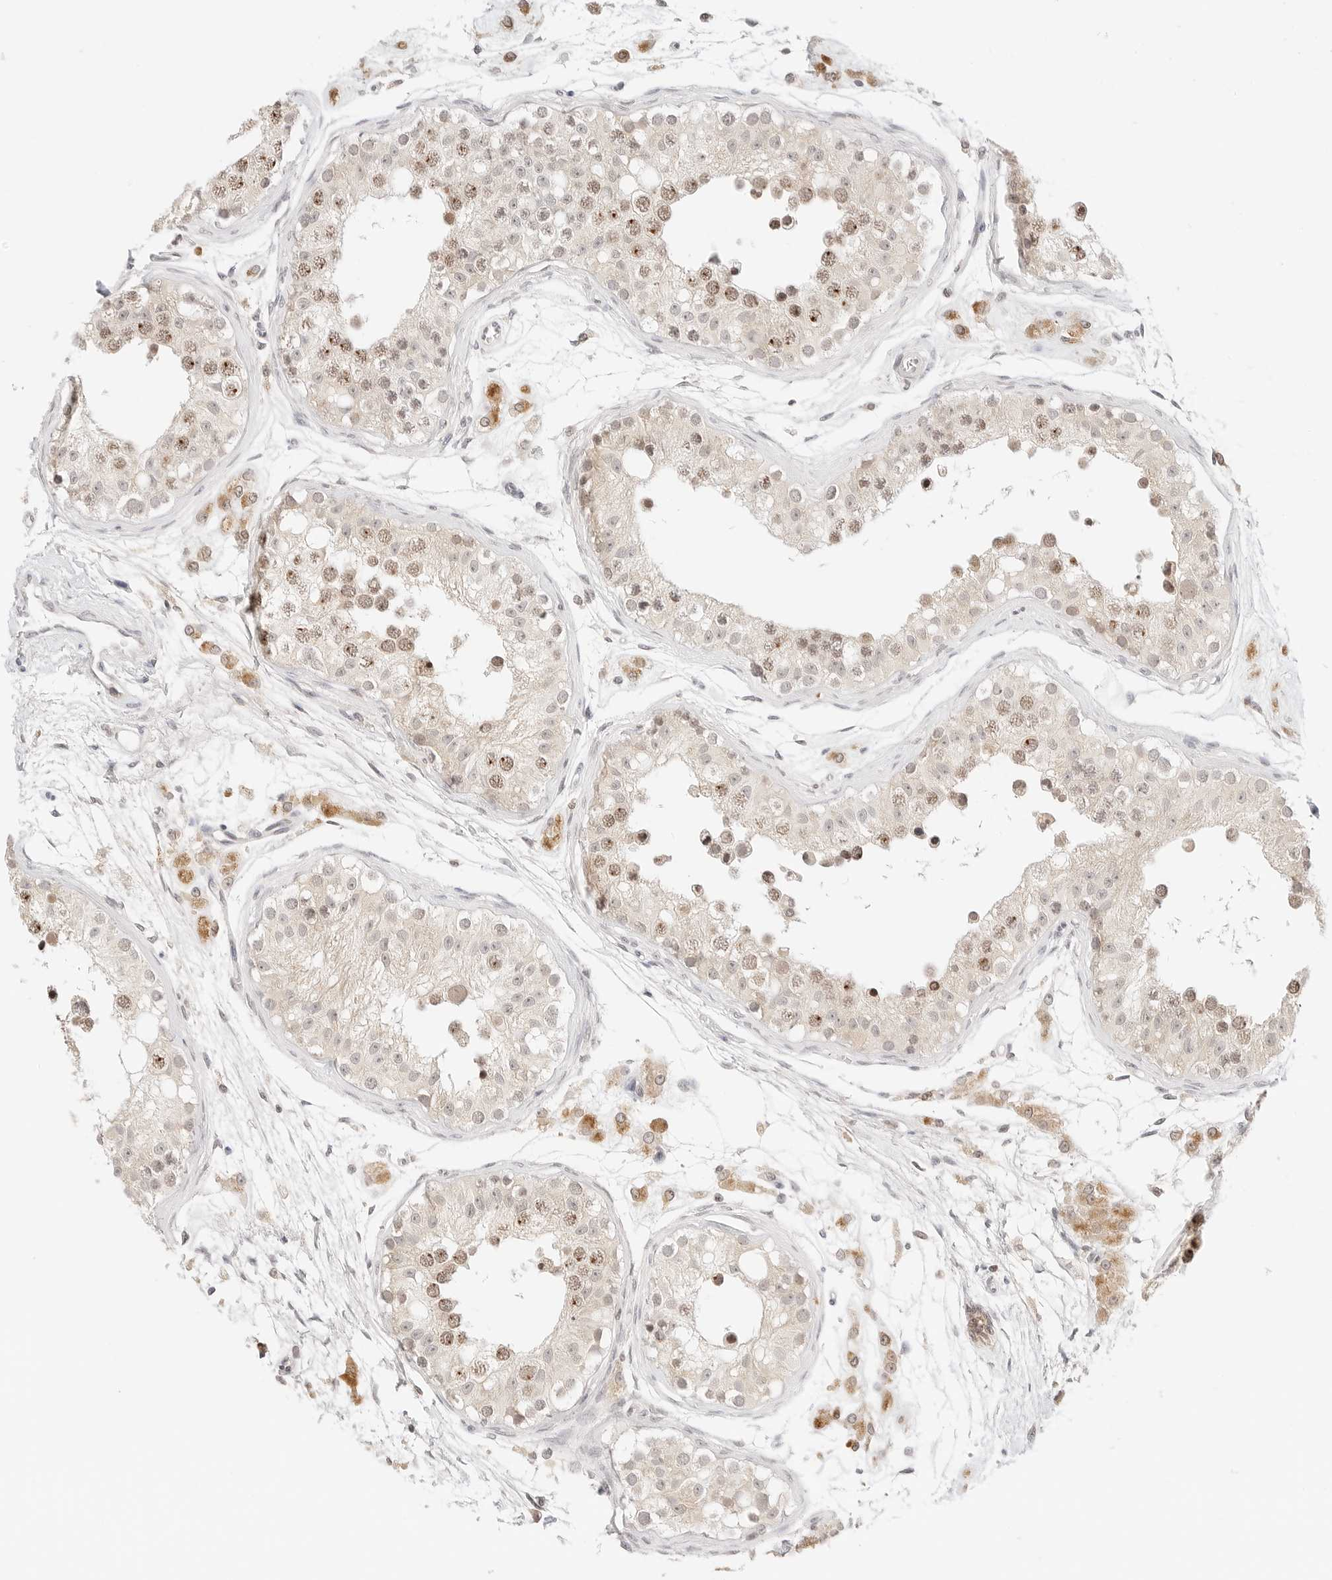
{"staining": {"intensity": "strong", "quantity": ">75%", "location": "nuclear"}, "tissue": "testis", "cell_type": "Cells in seminiferous ducts", "image_type": "normal", "snomed": [{"axis": "morphology", "description": "Normal tissue, NOS"}, {"axis": "morphology", "description": "Adenocarcinoma, metastatic, NOS"}, {"axis": "topography", "description": "Testis"}], "caption": "Testis stained with DAB (3,3'-diaminobenzidine) immunohistochemistry displays high levels of strong nuclear expression in approximately >75% of cells in seminiferous ducts.", "gene": "SEPTIN4", "patient": {"sex": "male", "age": 26}}